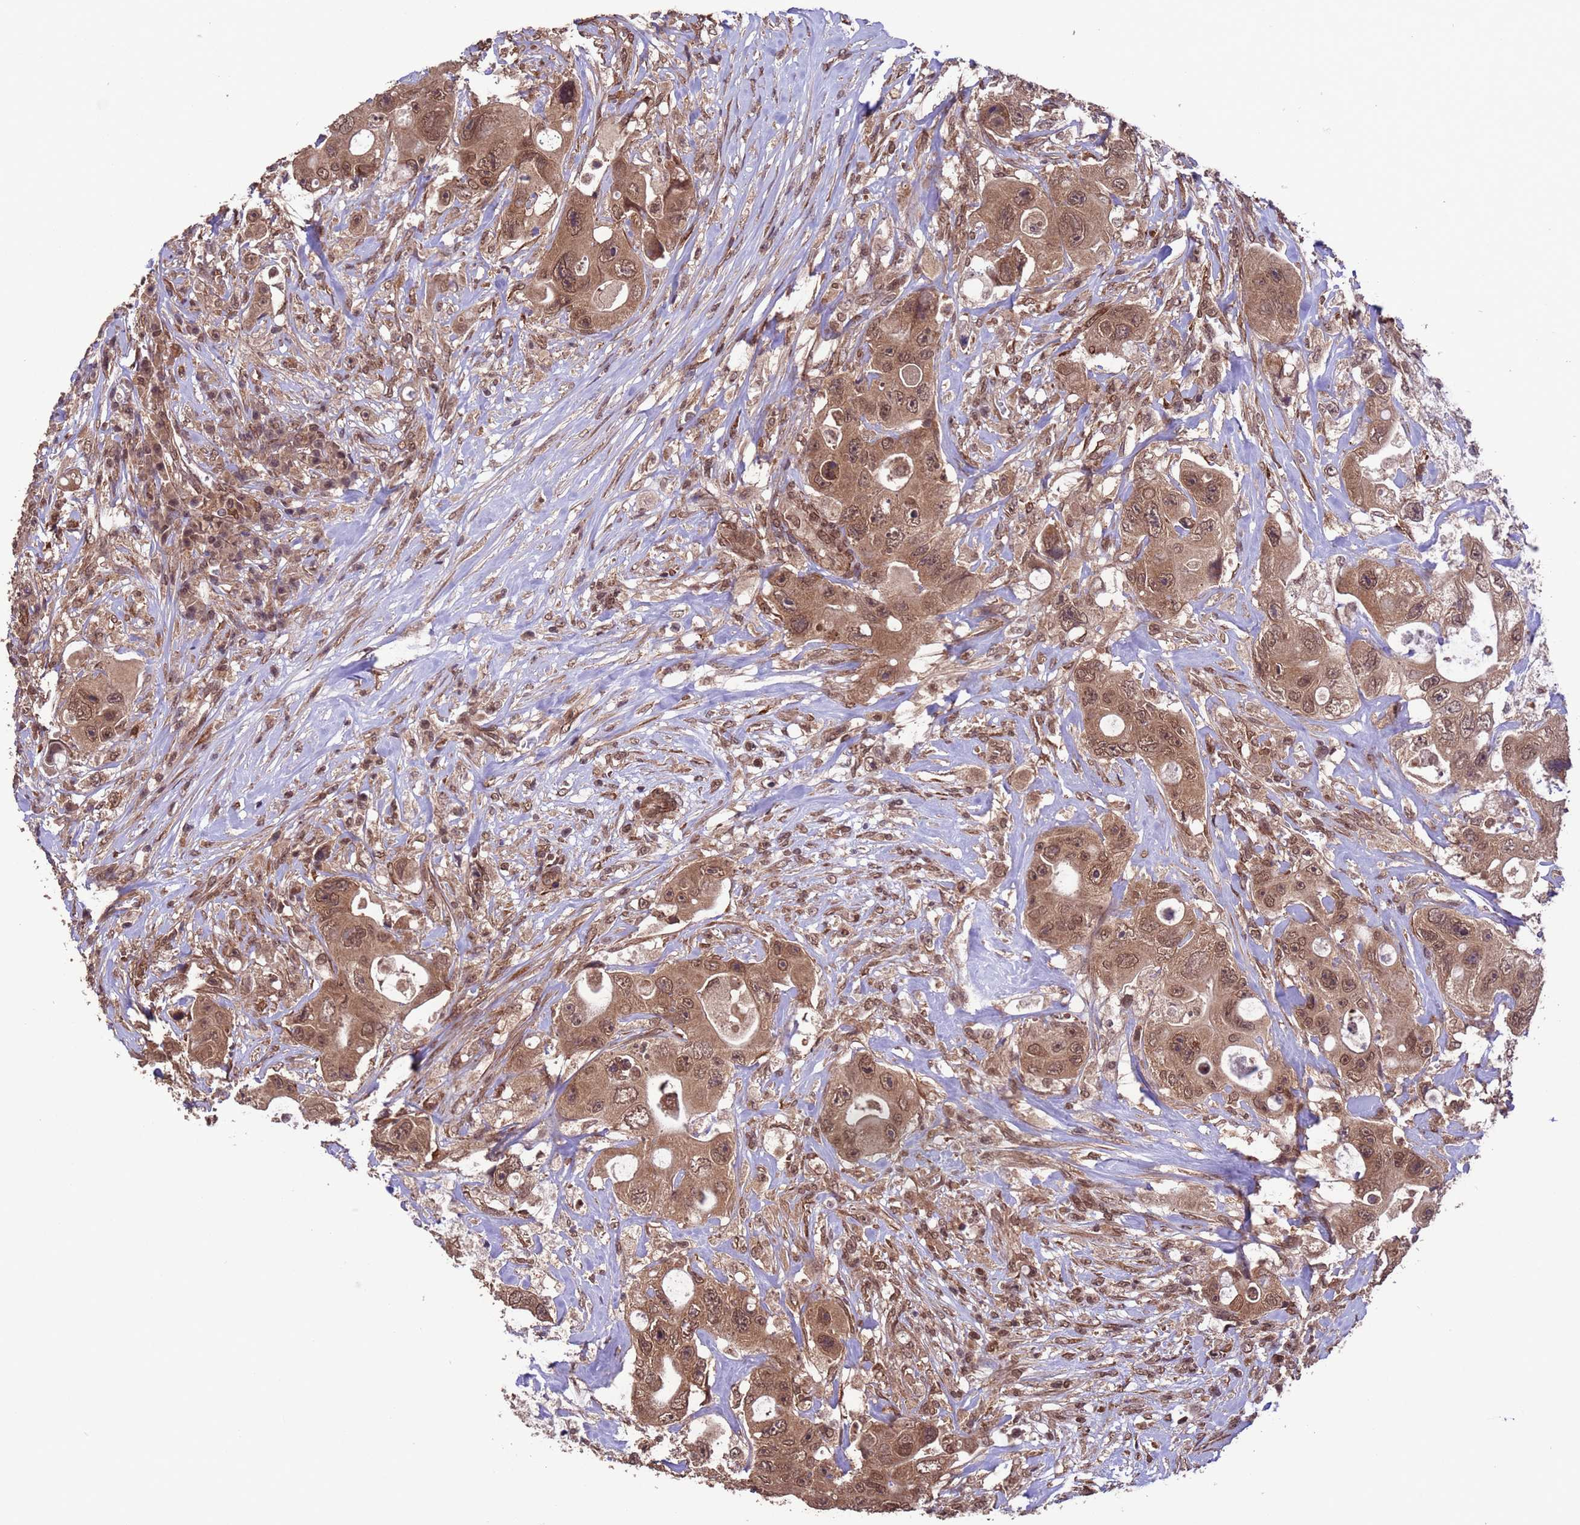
{"staining": {"intensity": "moderate", "quantity": ">75%", "location": "cytoplasmic/membranous,nuclear"}, "tissue": "colorectal cancer", "cell_type": "Tumor cells", "image_type": "cancer", "snomed": [{"axis": "morphology", "description": "Adenocarcinoma, NOS"}, {"axis": "topography", "description": "Colon"}], "caption": "The image exhibits staining of adenocarcinoma (colorectal), revealing moderate cytoplasmic/membranous and nuclear protein expression (brown color) within tumor cells.", "gene": "VSTM4", "patient": {"sex": "female", "age": 46}}